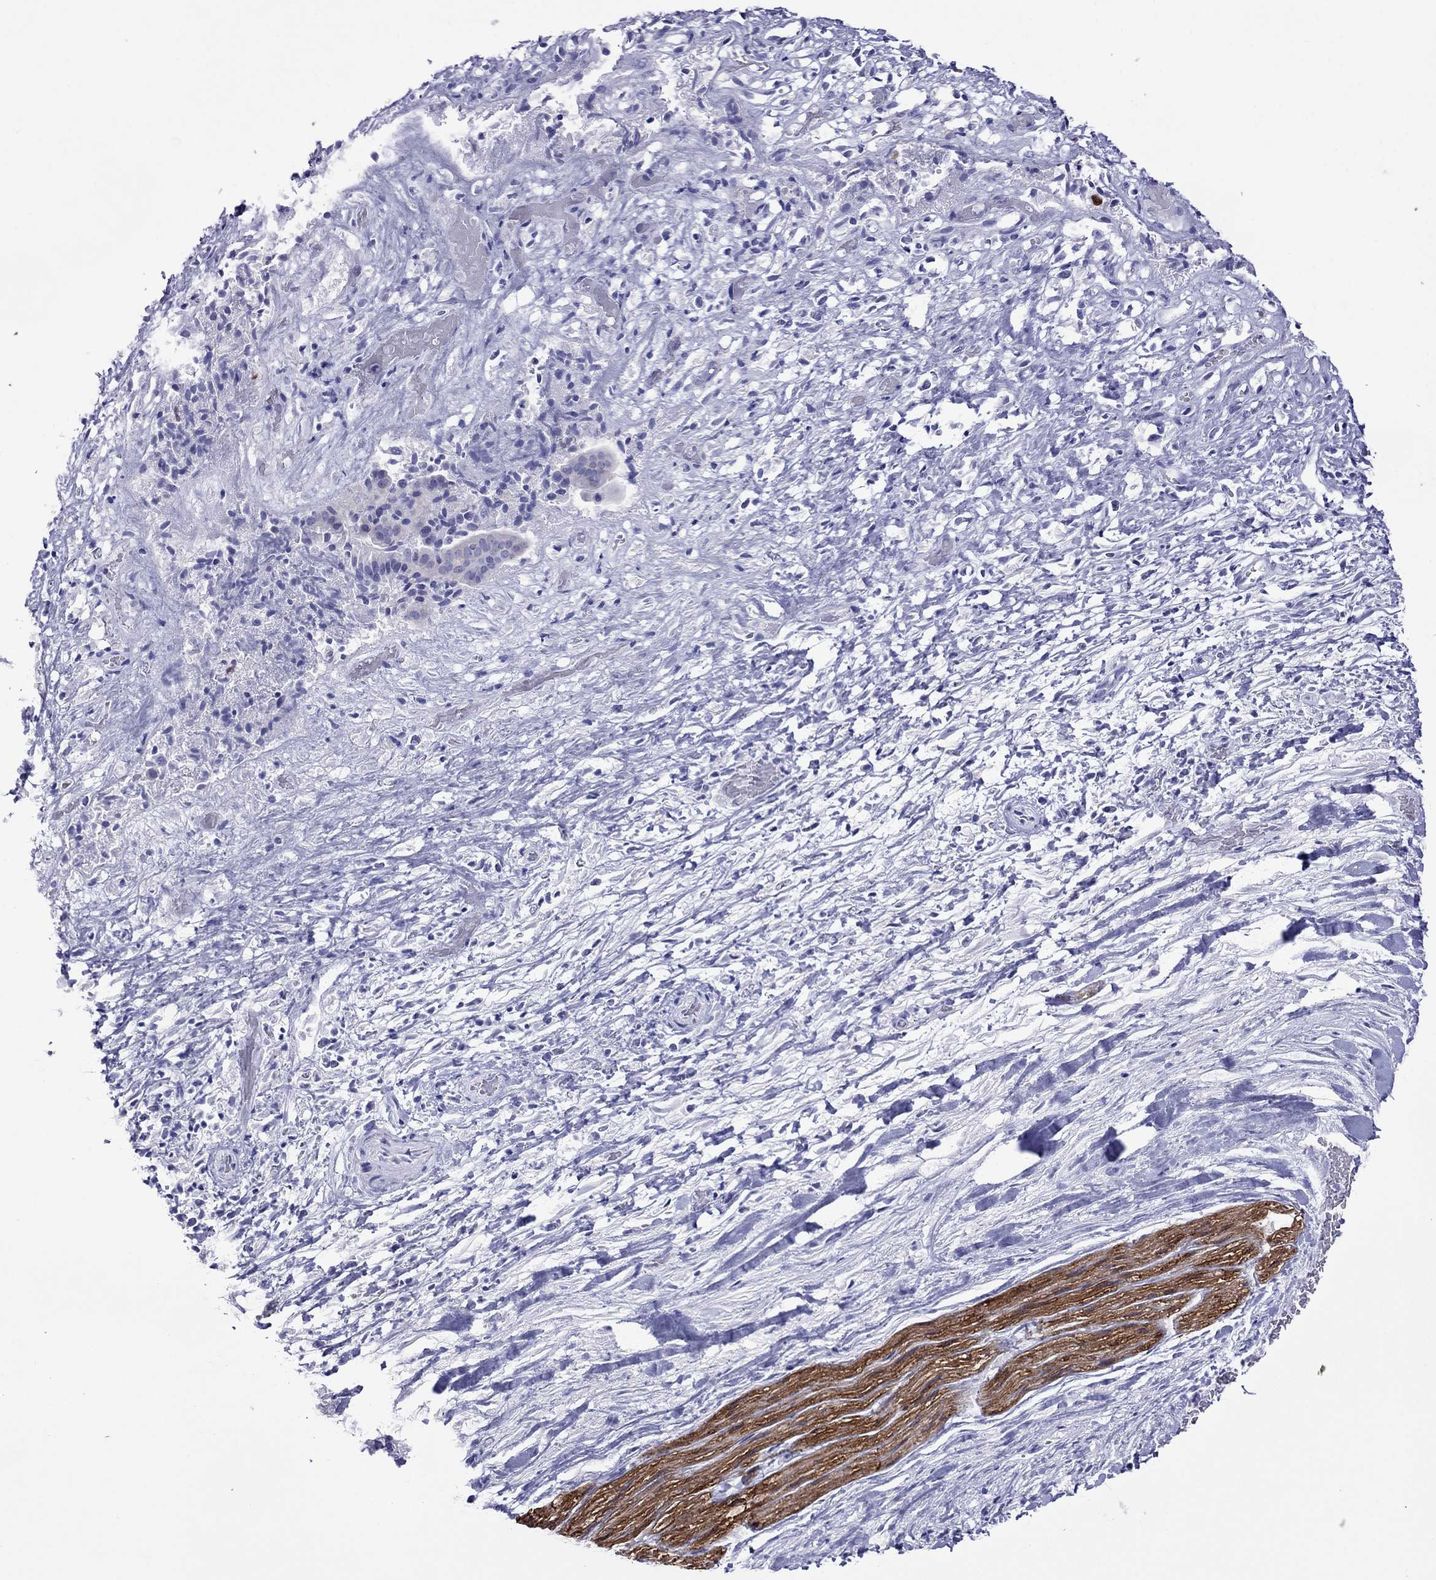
{"staining": {"intensity": "negative", "quantity": "none", "location": "none"}, "tissue": "liver cancer", "cell_type": "Tumor cells", "image_type": "cancer", "snomed": [{"axis": "morphology", "description": "Cholangiocarcinoma"}, {"axis": "topography", "description": "Liver"}], "caption": "Liver cholangiocarcinoma was stained to show a protein in brown. There is no significant expression in tumor cells.", "gene": "MPZ", "patient": {"sex": "female", "age": 52}}